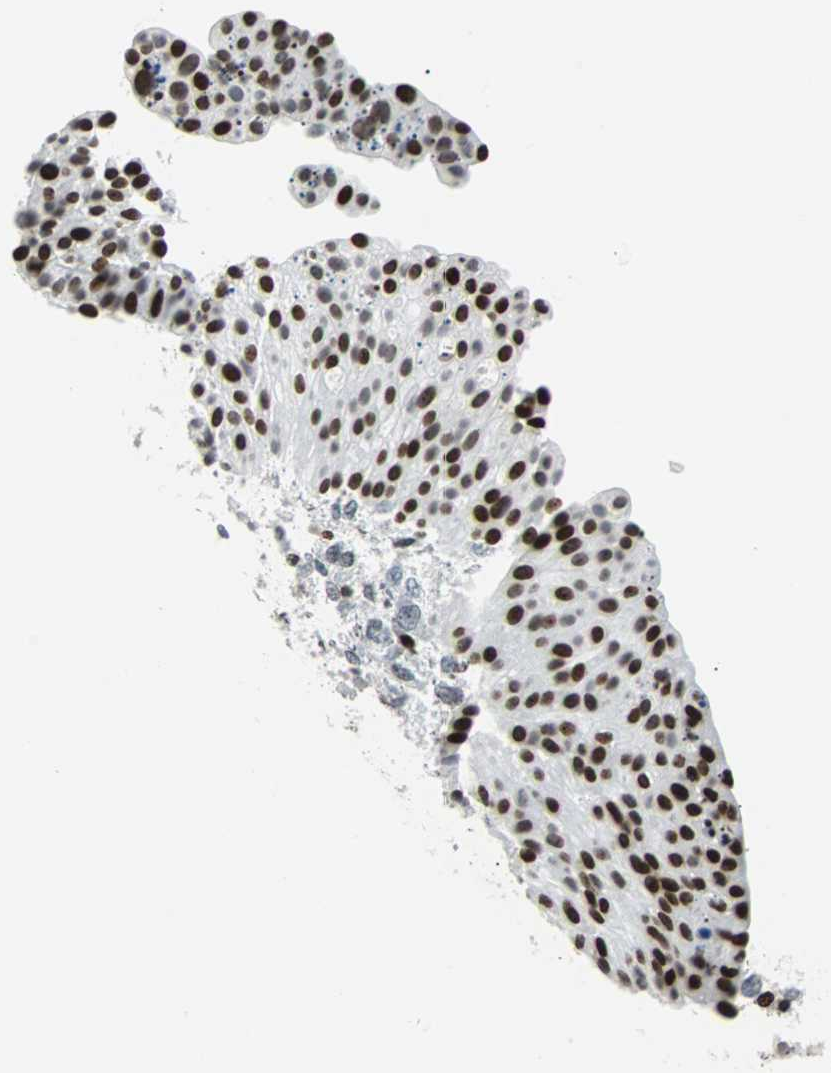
{"staining": {"intensity": "strong", "quantity": ">75%", "location": "nuclear"}, "tissue": "urothelial cancer", "cell_type": "Tumor cells", "image_type": "cancer", "snomed": [{"axis": "morphology", "description": "Urothelial carcinoma, Low grade"}, {"axis": "topography", "description": "Smooth muscle"}, {"axis": "topography", "description": "Urinary bladder"}], "caption": "The image exhibits staining of urothelial carcinoma (low-grade), revealing strong nuclear protein expression (brown color) within tumor cells.", "gene": "ZNF131", "patient": {"sex": "male", "age": 60}}